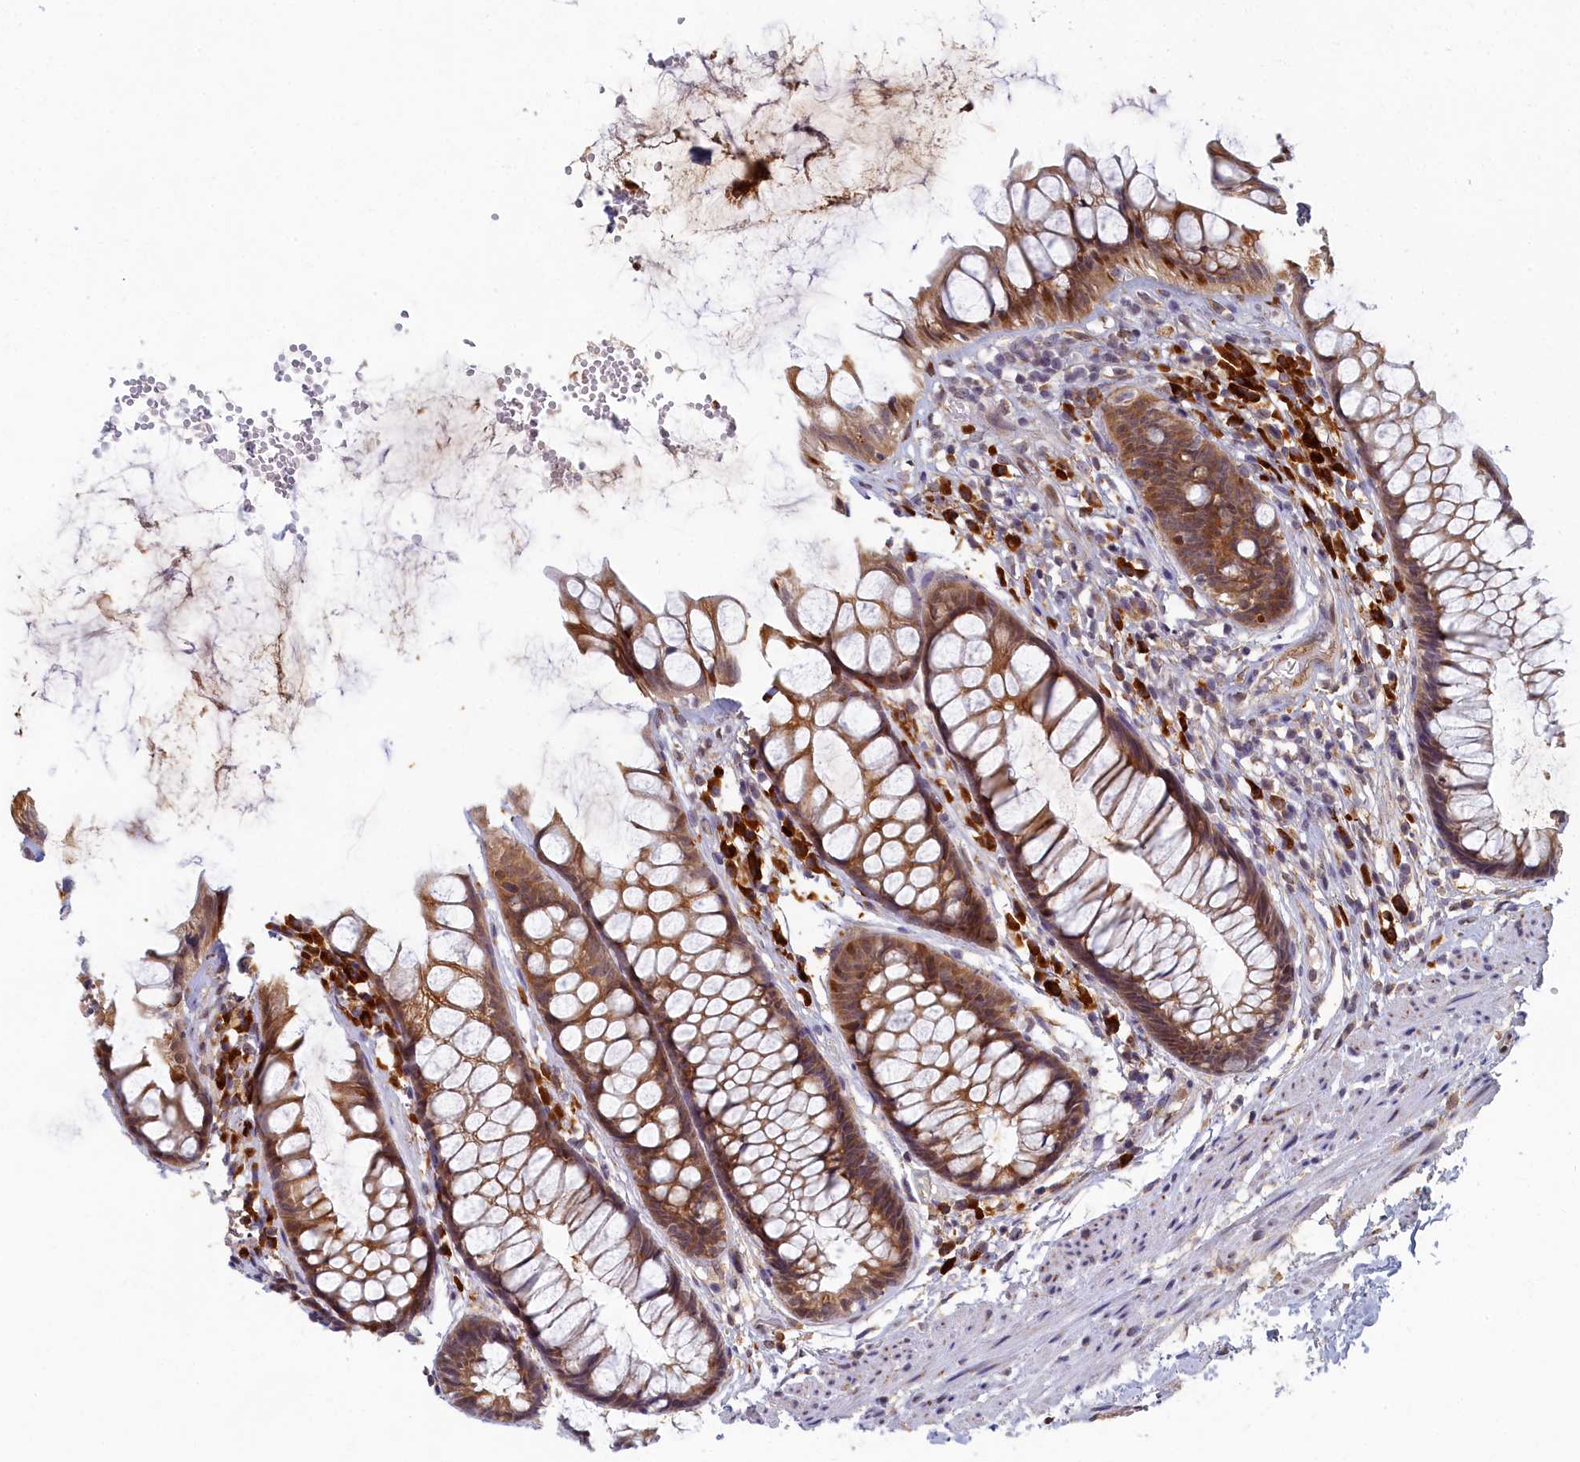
{"staining": {"intensity": "moderate", "quantity": ">75%", "location": "cytoplasmic/membranous,nuclear"}, "tissue": "rectum", "cell_type": "Glandular cells", "image_type": "normal", "snomed": [{"axis": "morphology", "description": "Normal tissue, NOS"}, {"axis": "topography", "description": "Rectum"}], "caption": "Immunohistochemical staining of benign rectum demonstrates moderate cytoplasmic/membranous,nuclear protein expression in approximately >75% of glandular cells.", "gene": "DNAJC17", "patient": {"sex": "male", "age": 74}}